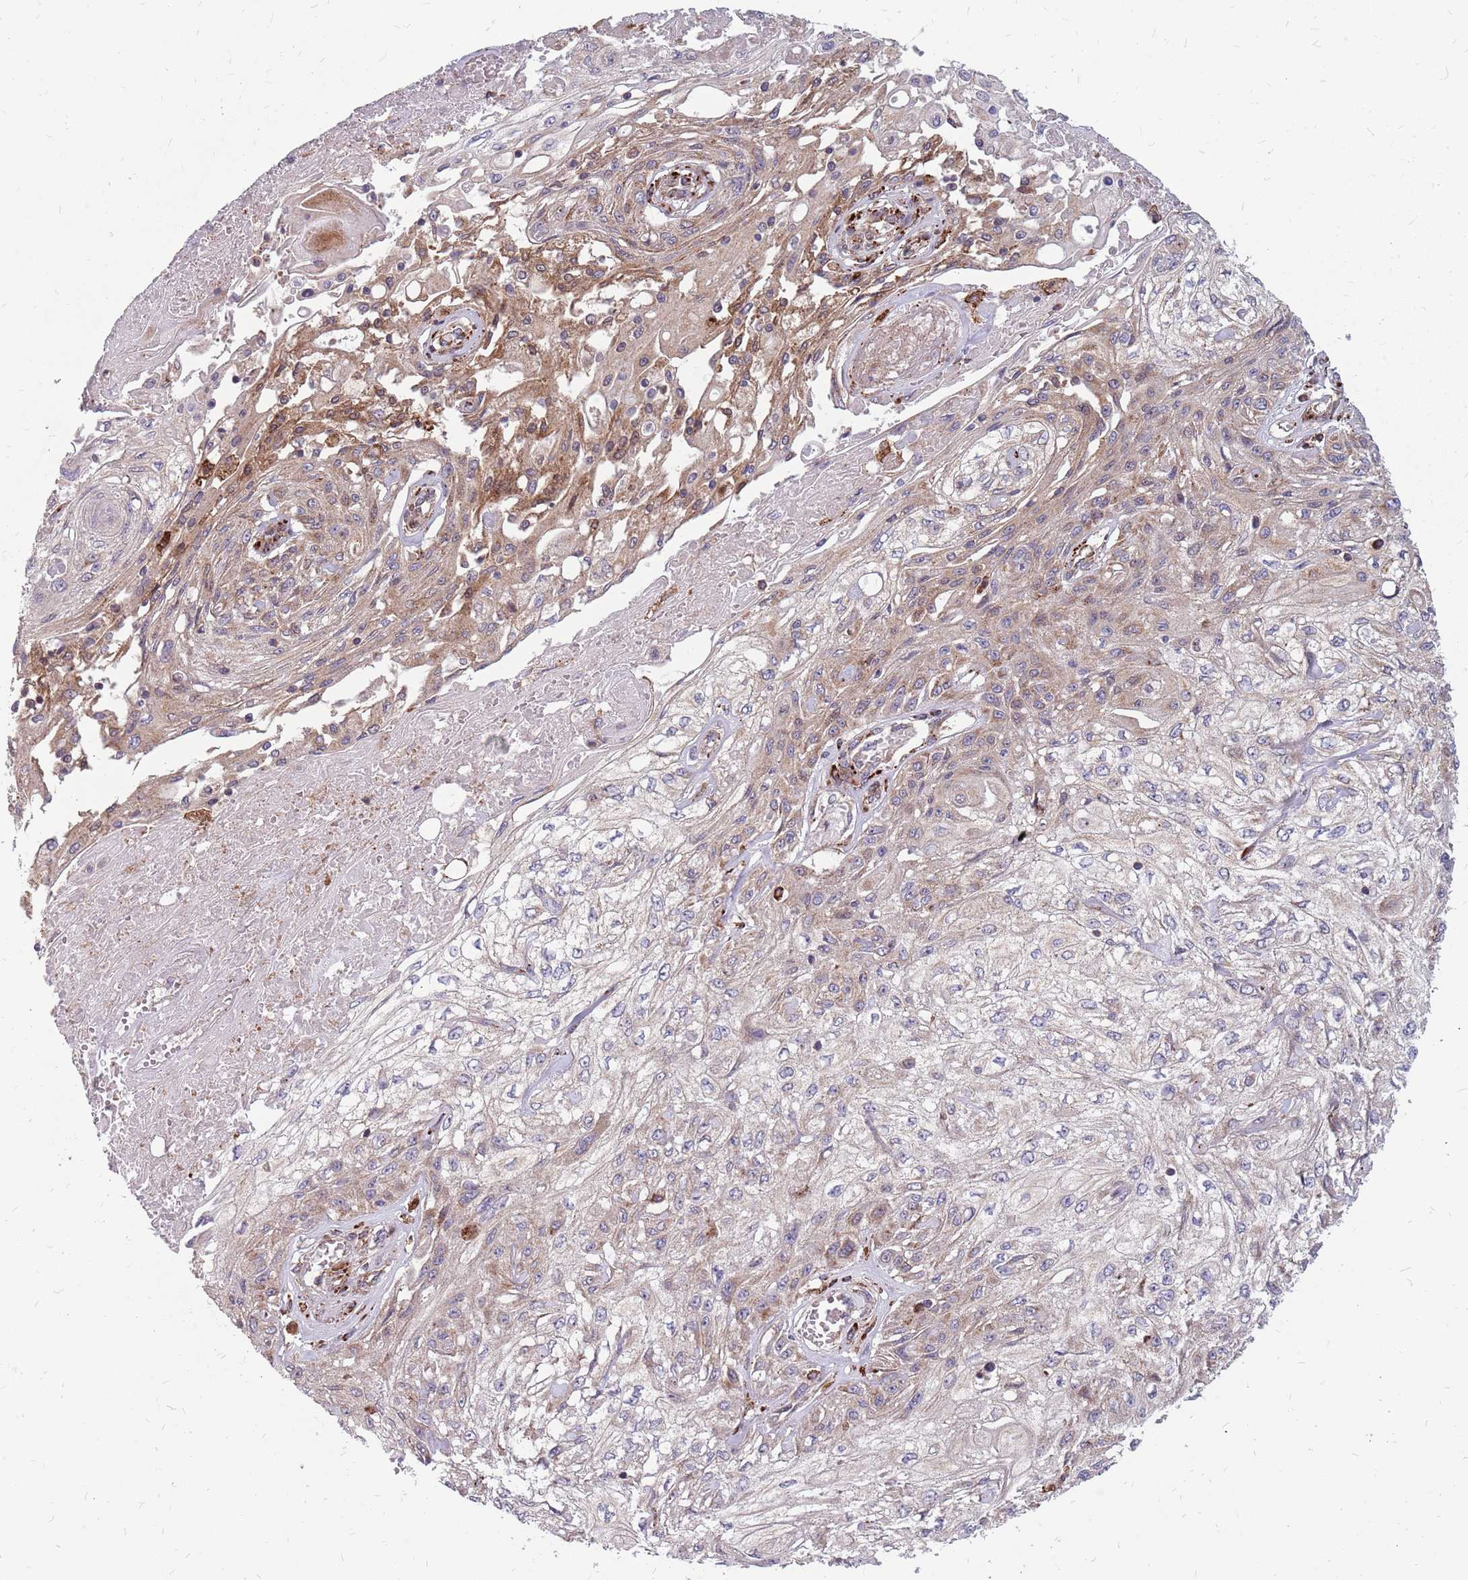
{"staining": {"intensity": "moderate", "quantity": "<25%", "location": "cytoplasmic/membranous"}, "tissue": "skin cancer", "cell_type": "Tumor cells", "image_type": "cancer", "snomed": [{"axis": "morphology", "description": "Squamous cell carcinoma, NOS"}, {"axis": "morphology", "description": "Squamous cell carcinoma, metastatic, NOS"}, {"axis": "topography", "description": "Skin"}, {"axis": "topography", "description": "Lymph node"}], "caption": "Human skin squamous cell carcinoma stained with a protein marker displays moderate staining in tumor cells.", "gene": "NME4", "patient": {"sex": "male", "age": 75}}